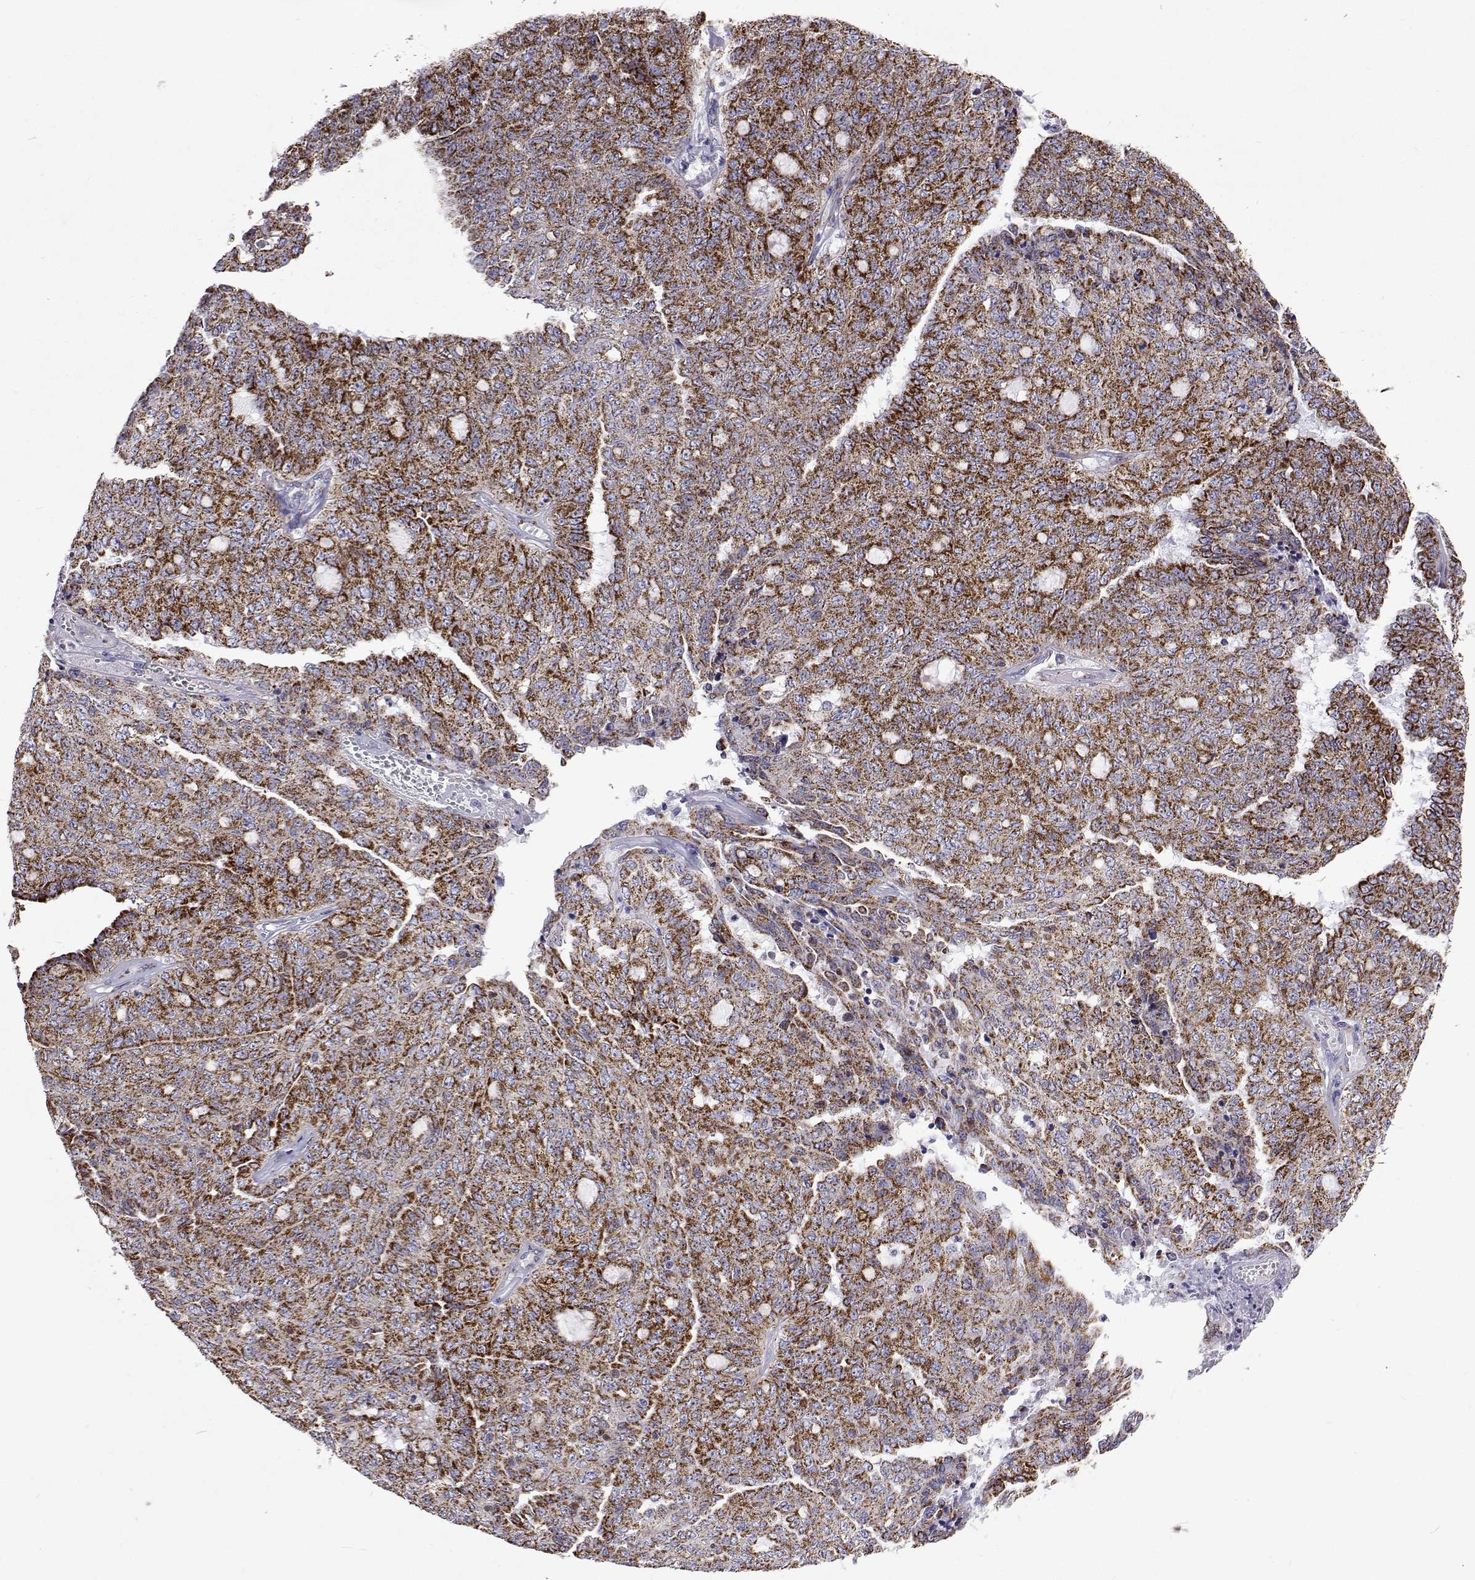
{"staining": {"intensity": "strong", "quantity": ">75%", "location": "cytoplasmic/membranous"}, "tissue": "ovarian cancer", "cell_type": "Tumor cells", "image_type": "cancer", "snomed": [{"axis": "morphology", "description": "Cystadenocarcinoma, serous, NOS"}, {"axis": "topography", "description": "Ovary"}], "caption": "A high amount of strong cytoplasmic/membranous positivity is present in about >75% of tumor cells in ovarian serous cystadenocarcinoma tissue.", "gene": "MCCC2", "patient": {"sex": "female", "age": 71}}